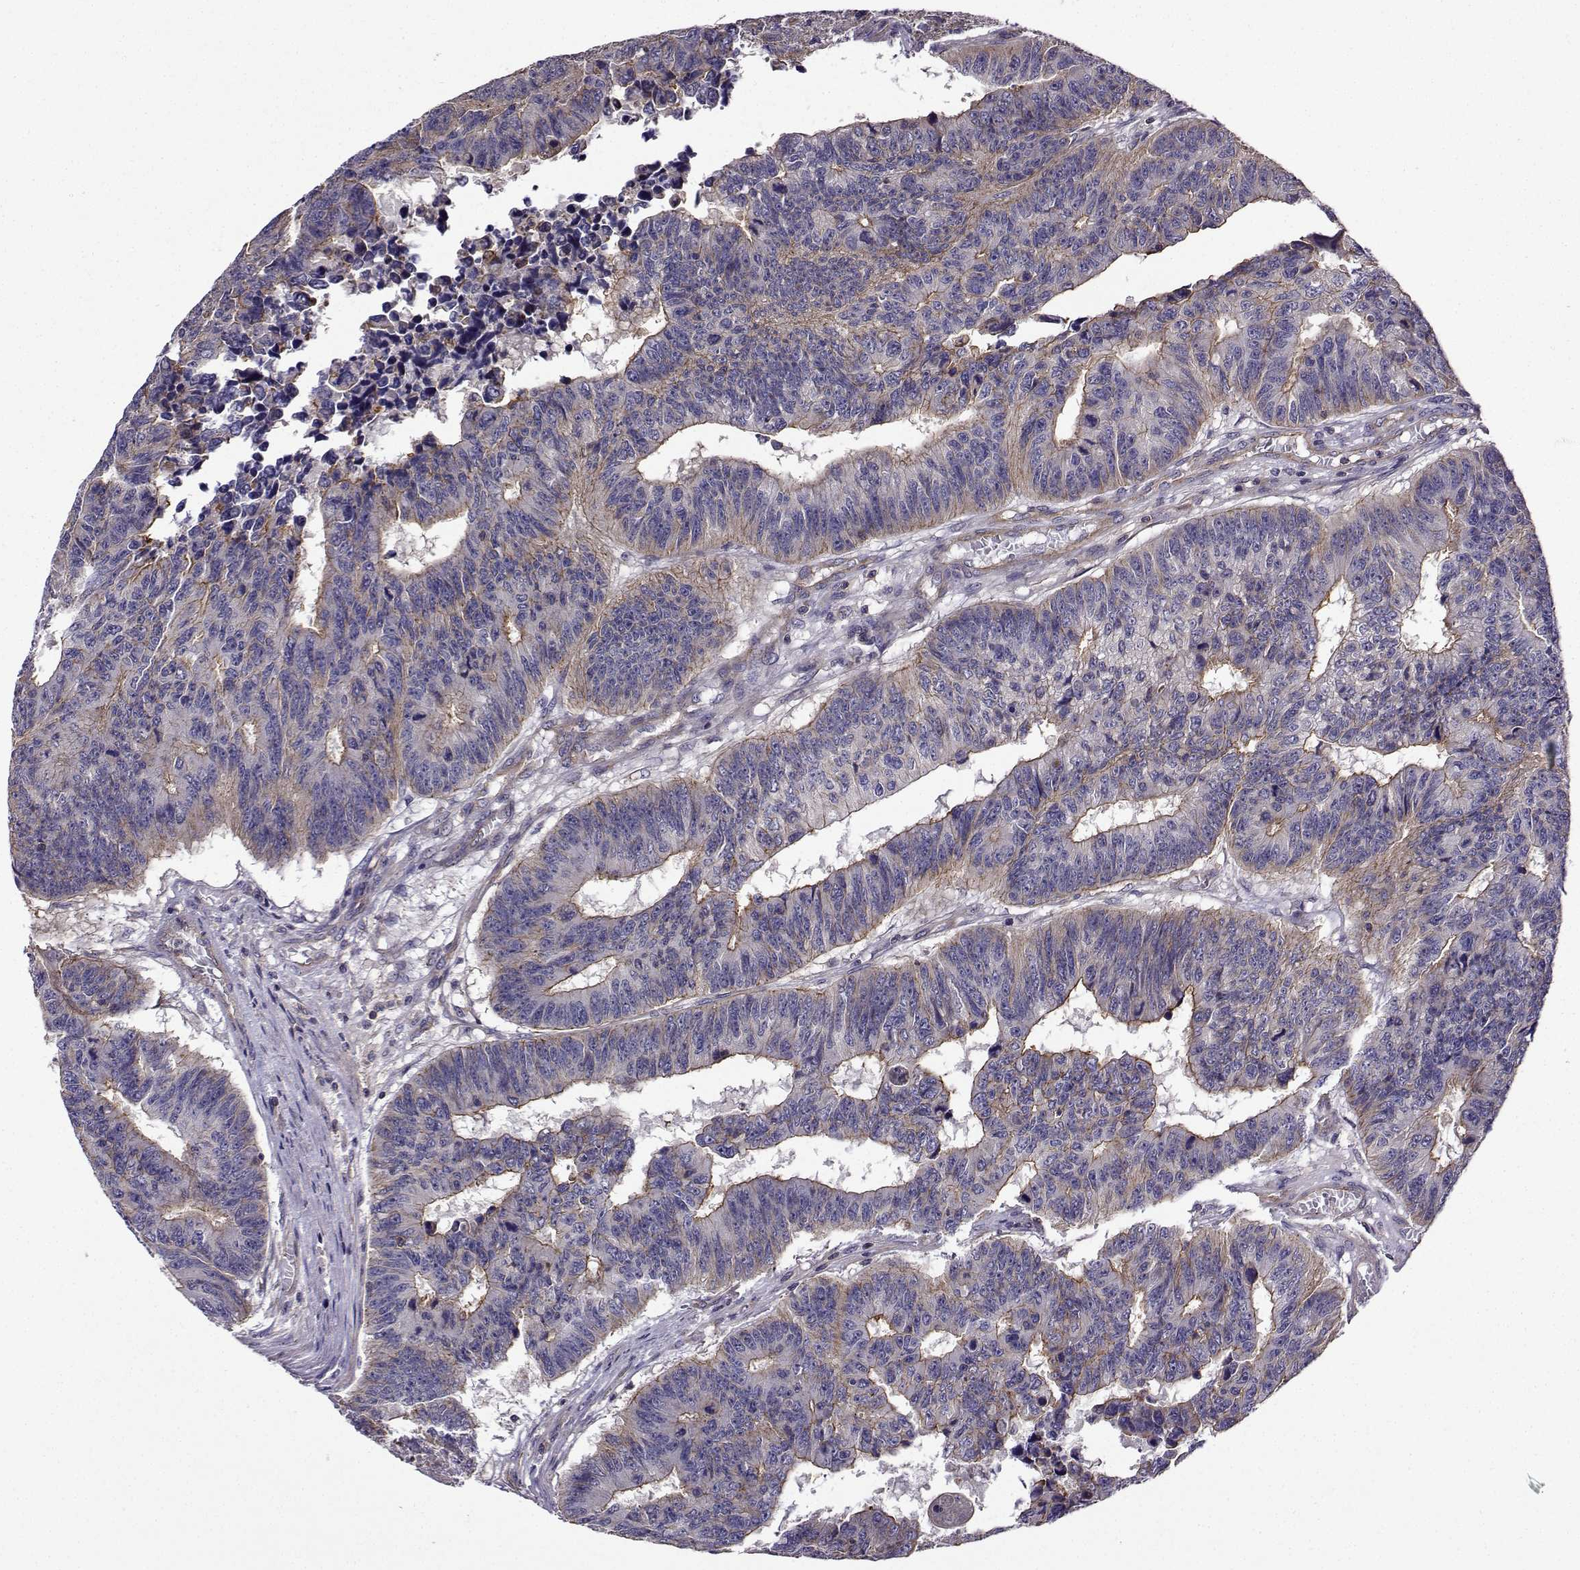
{"staining": {"intensity": "moderate", "quantity": "<25%", "location": "cytoplasmic/membranous"}, "tissue": "colorectal cancer", "cell_type": "Tumor cells", "image_type": "cancer", "snomed": [{"axis": "morphology", "description": "Adenocarcinoma, NOS"}, {"axis": "topography", "description": "Appendix"}, {"axis": "topography", "description": "Colon"}, {"axis": "topography", "description": "Cecum"}, {"axis": "topography", "description": "Colon asc"}], "caption": "A high-resolution photomicrograph shows immunohistochemistry (IHC) staining of adenocarcinoma (colorectal), which exhibits moderate cytoplasmic/membranous expression in approximately <25% of tumor cells.", "gene": "ITGB8", "patient": {"sex": "female", "age": 85}}